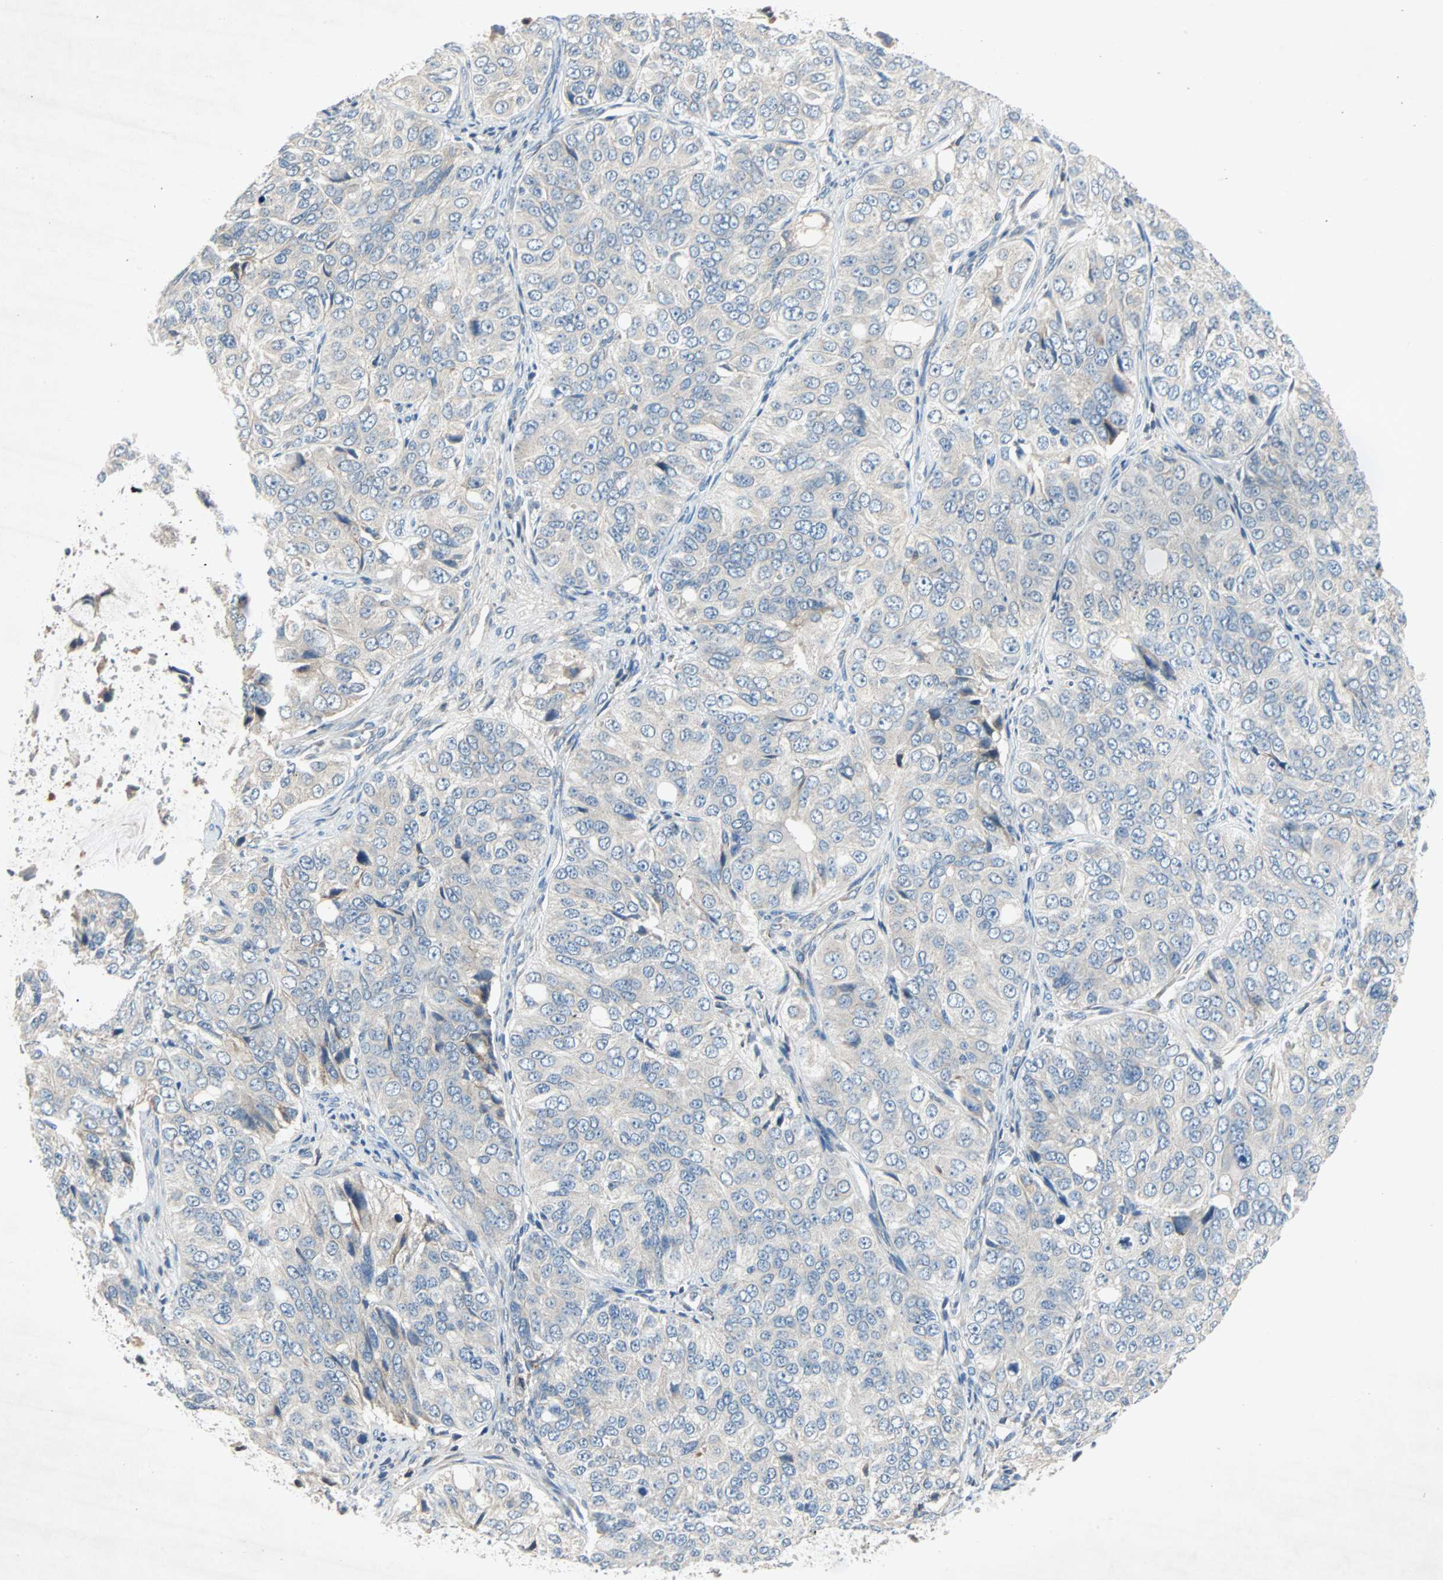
{"staining": {"intensity": "weak", "quantity": "<25%", "location": "cytoplasmic/membranous"}, "tissue": "ovarian cancer", "cell_type": "Tumor cells", "image_type": "cancer", "snomed": [{"axis": "morphology", "description": "Carcinoma, endometroid"}, {"axis": "topography", "description": "Ovary"}], "caption": "Immunohistochemistry (IHC) photomicrograph of ovarian cancer (endometroid carcinoma) stained for a protein (brown), which demonstrates no expression in tumor cells. (DAB IHC visualized using brightfield microscopy, high magnification).", "gene": "XYLT1", "patient": {"sex": "female", "age": 51}}